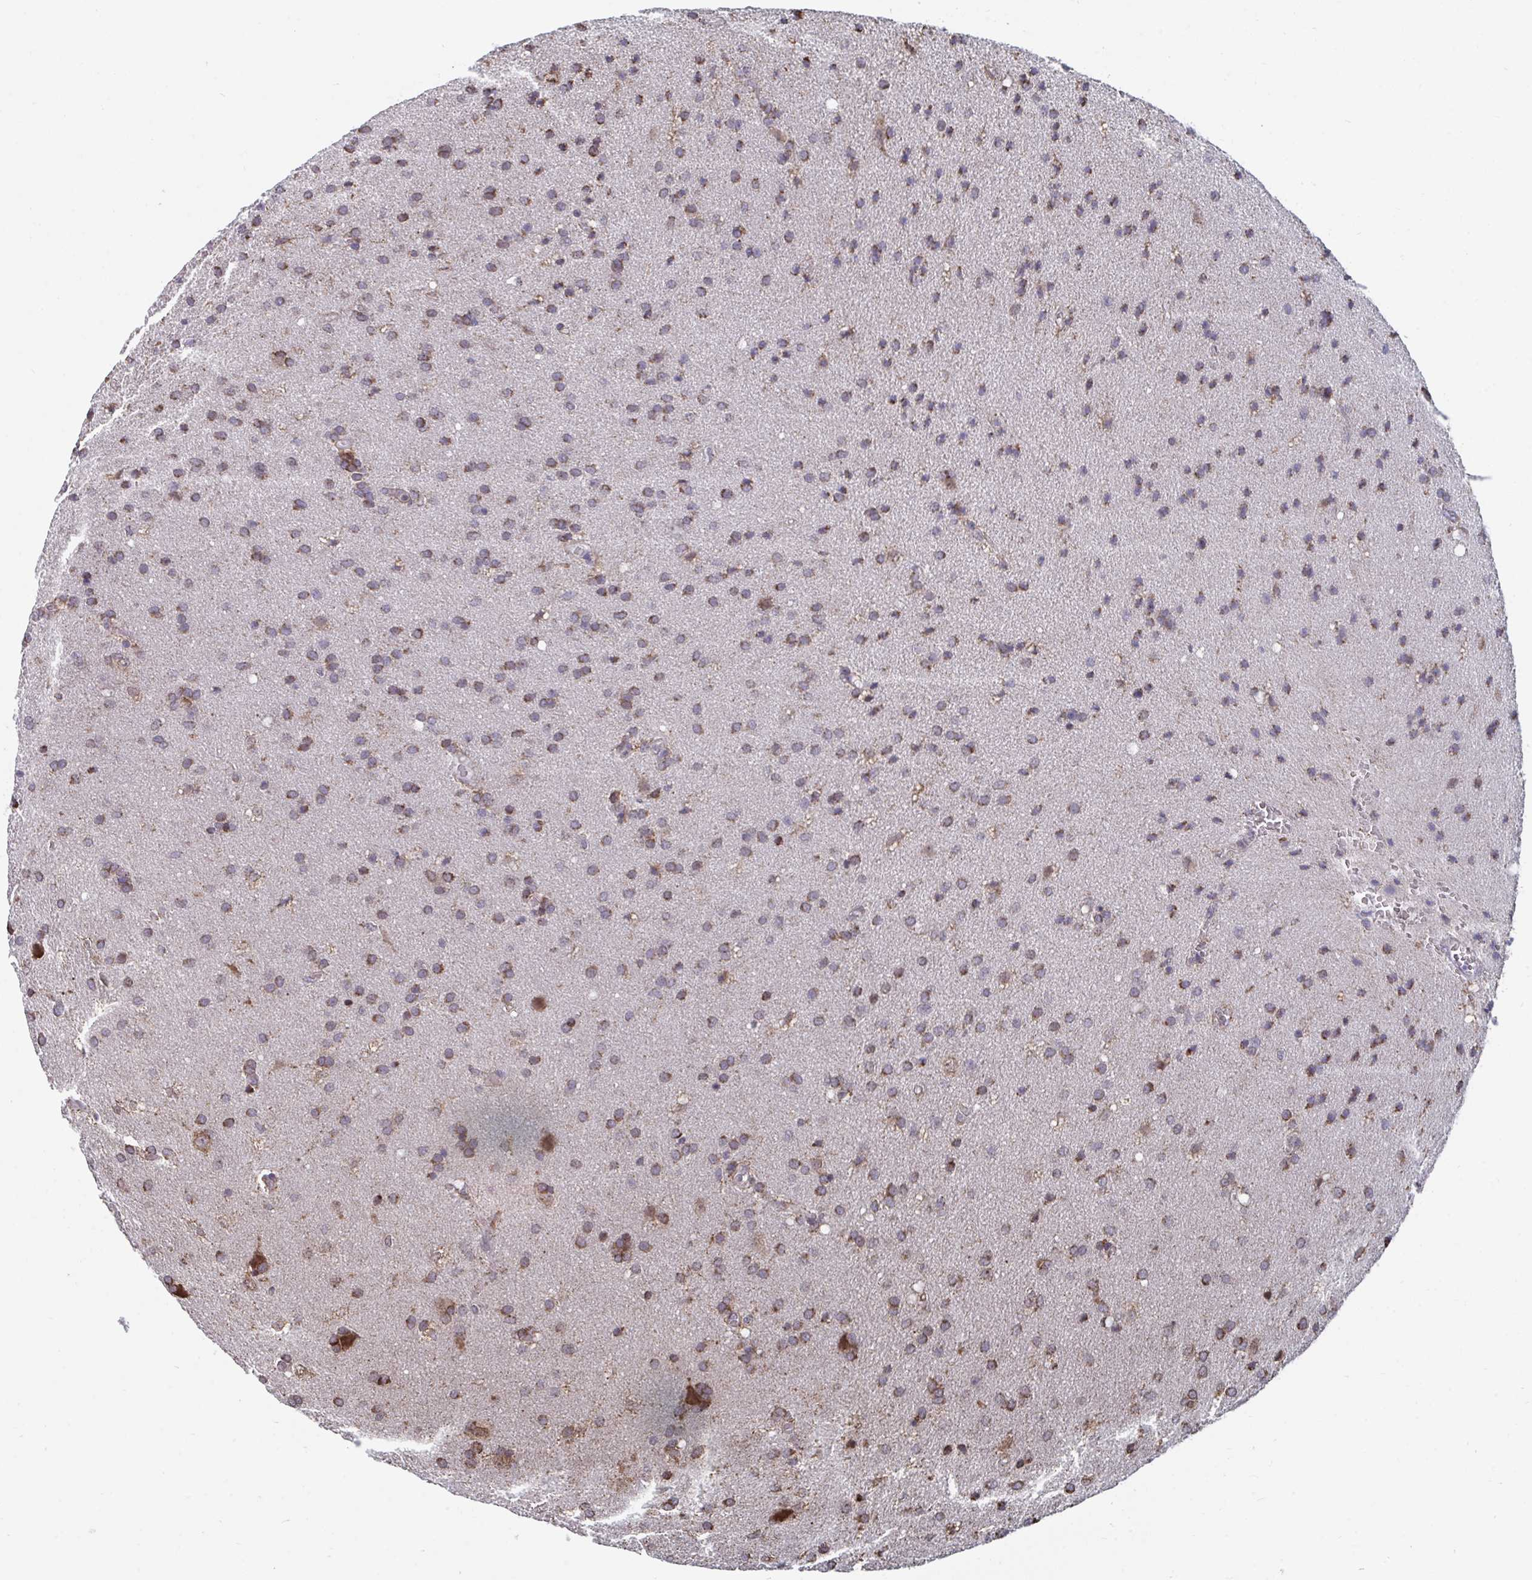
{"staining": {"intensity": "moderate", "quantity": ">75%", "location": "cytoplasmic/membranous"}, "tissue": "glioma", "cell_type": "Tumor cells", "image_type": "cancer", "snomed": [{"axis": "morphology", "description": "Glioma, malignant, Low grade"}, {"axis": "topography", "description": "Brain"}], "caption": "Glioma stained with DAB (3,3'-diaminobenzidine) immunohistochemistry shows medium levels of moderate cytoplasmic/membranous staining in approximately >75% of tumor cells. (DAB (3,3'-diaminobenzidine) IHC, brown staining for protein, blue staining for nuclei).", "gene": "ELAVL1", "patient": {"sex": "female", "age": 54}}